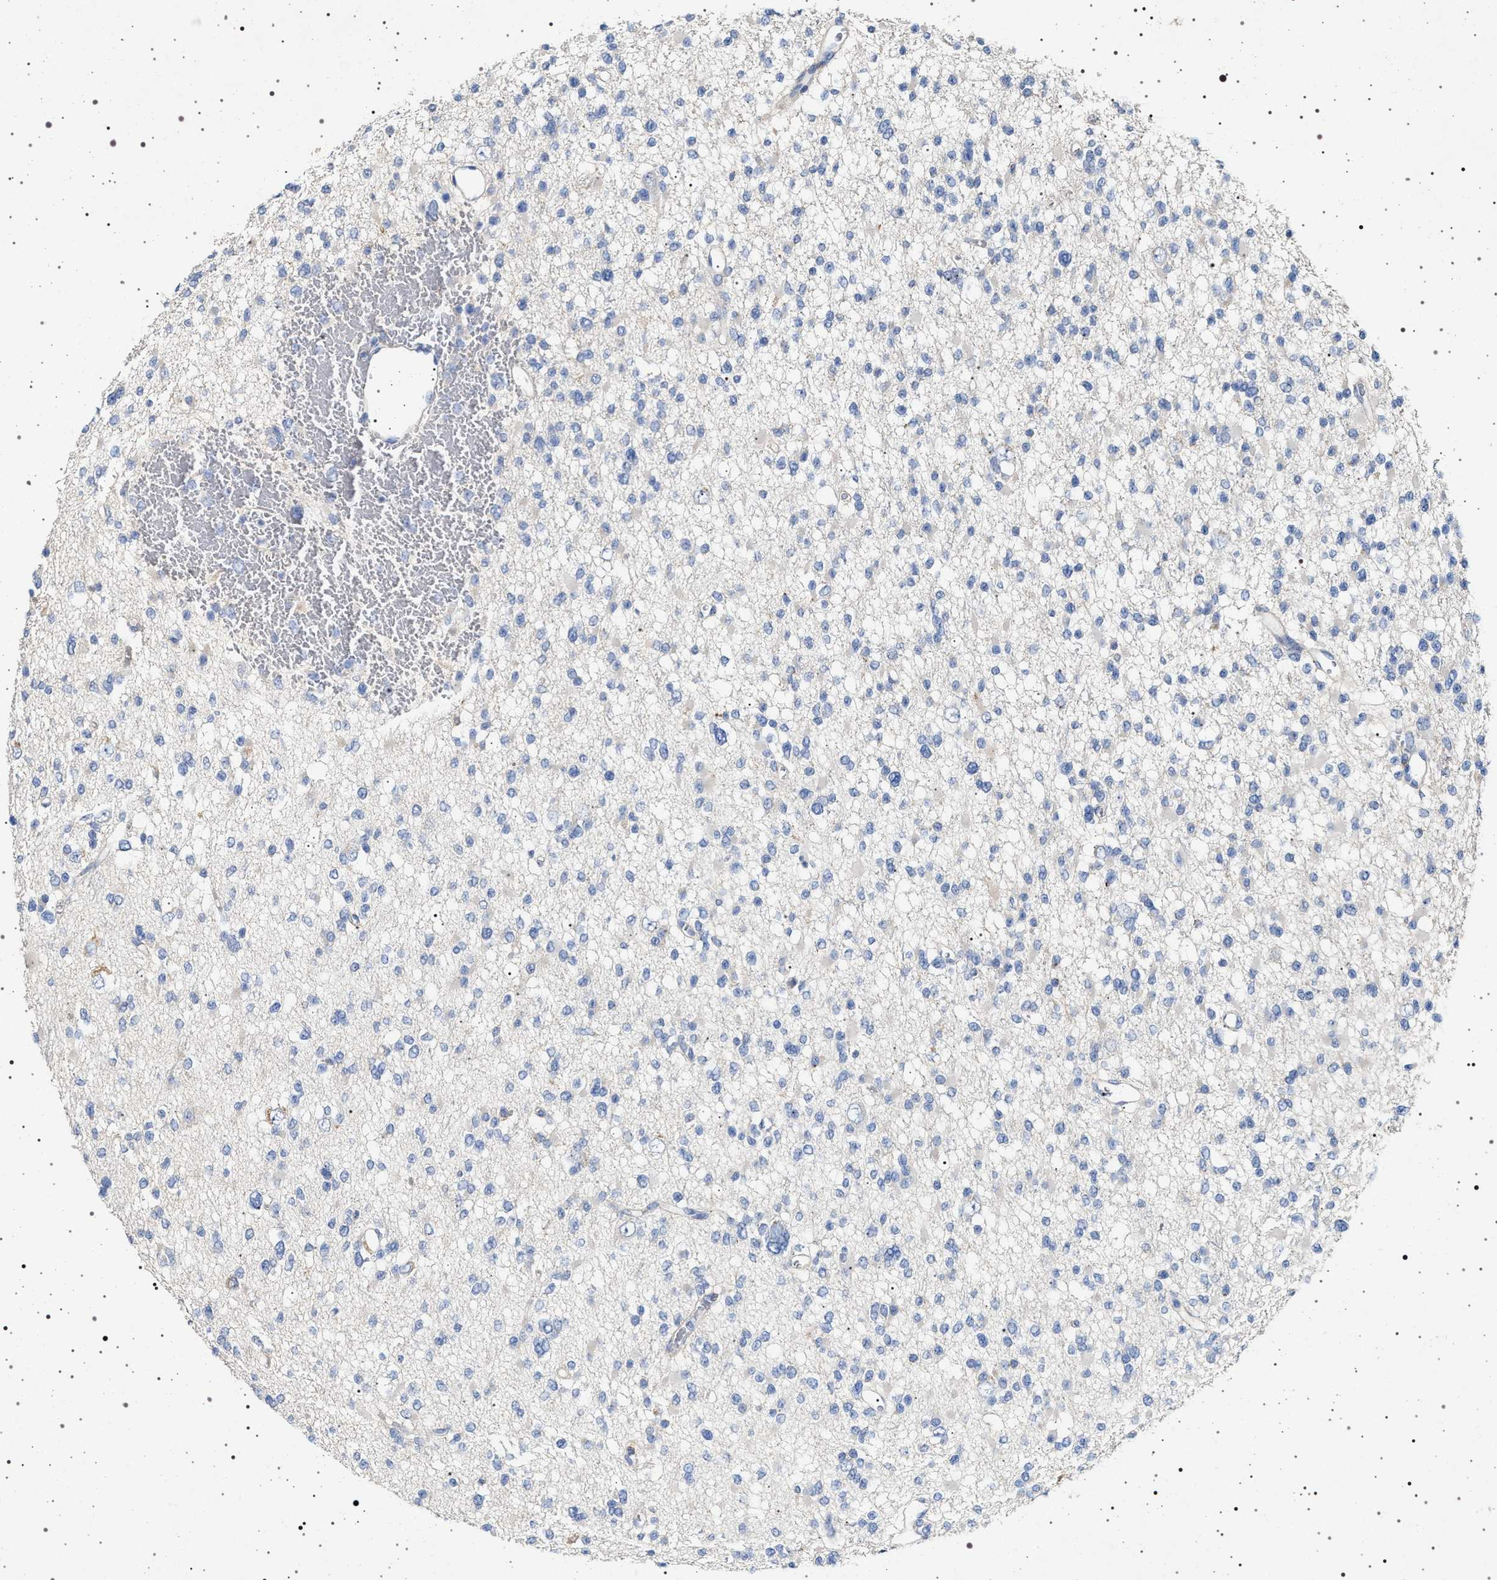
{"staining": {"intensity": "negative", "quantity": "none", "location": "none"}, "tissue": "glioma", "cell_type": "Tumor cells", "image_type": "cancer", "snomed": [{"axis": "morphology", "description": "Glioma, malignant, Low grade"}, {"axis": "topography", "description": "Brain"}], "caption": "Malignant low-grade glioma stained for a protein using immunohistochemistry (IHC) displays no expression tumor cells.", "gene": "NAALADL2", "patient": {"sex": "female", "age": 22}}